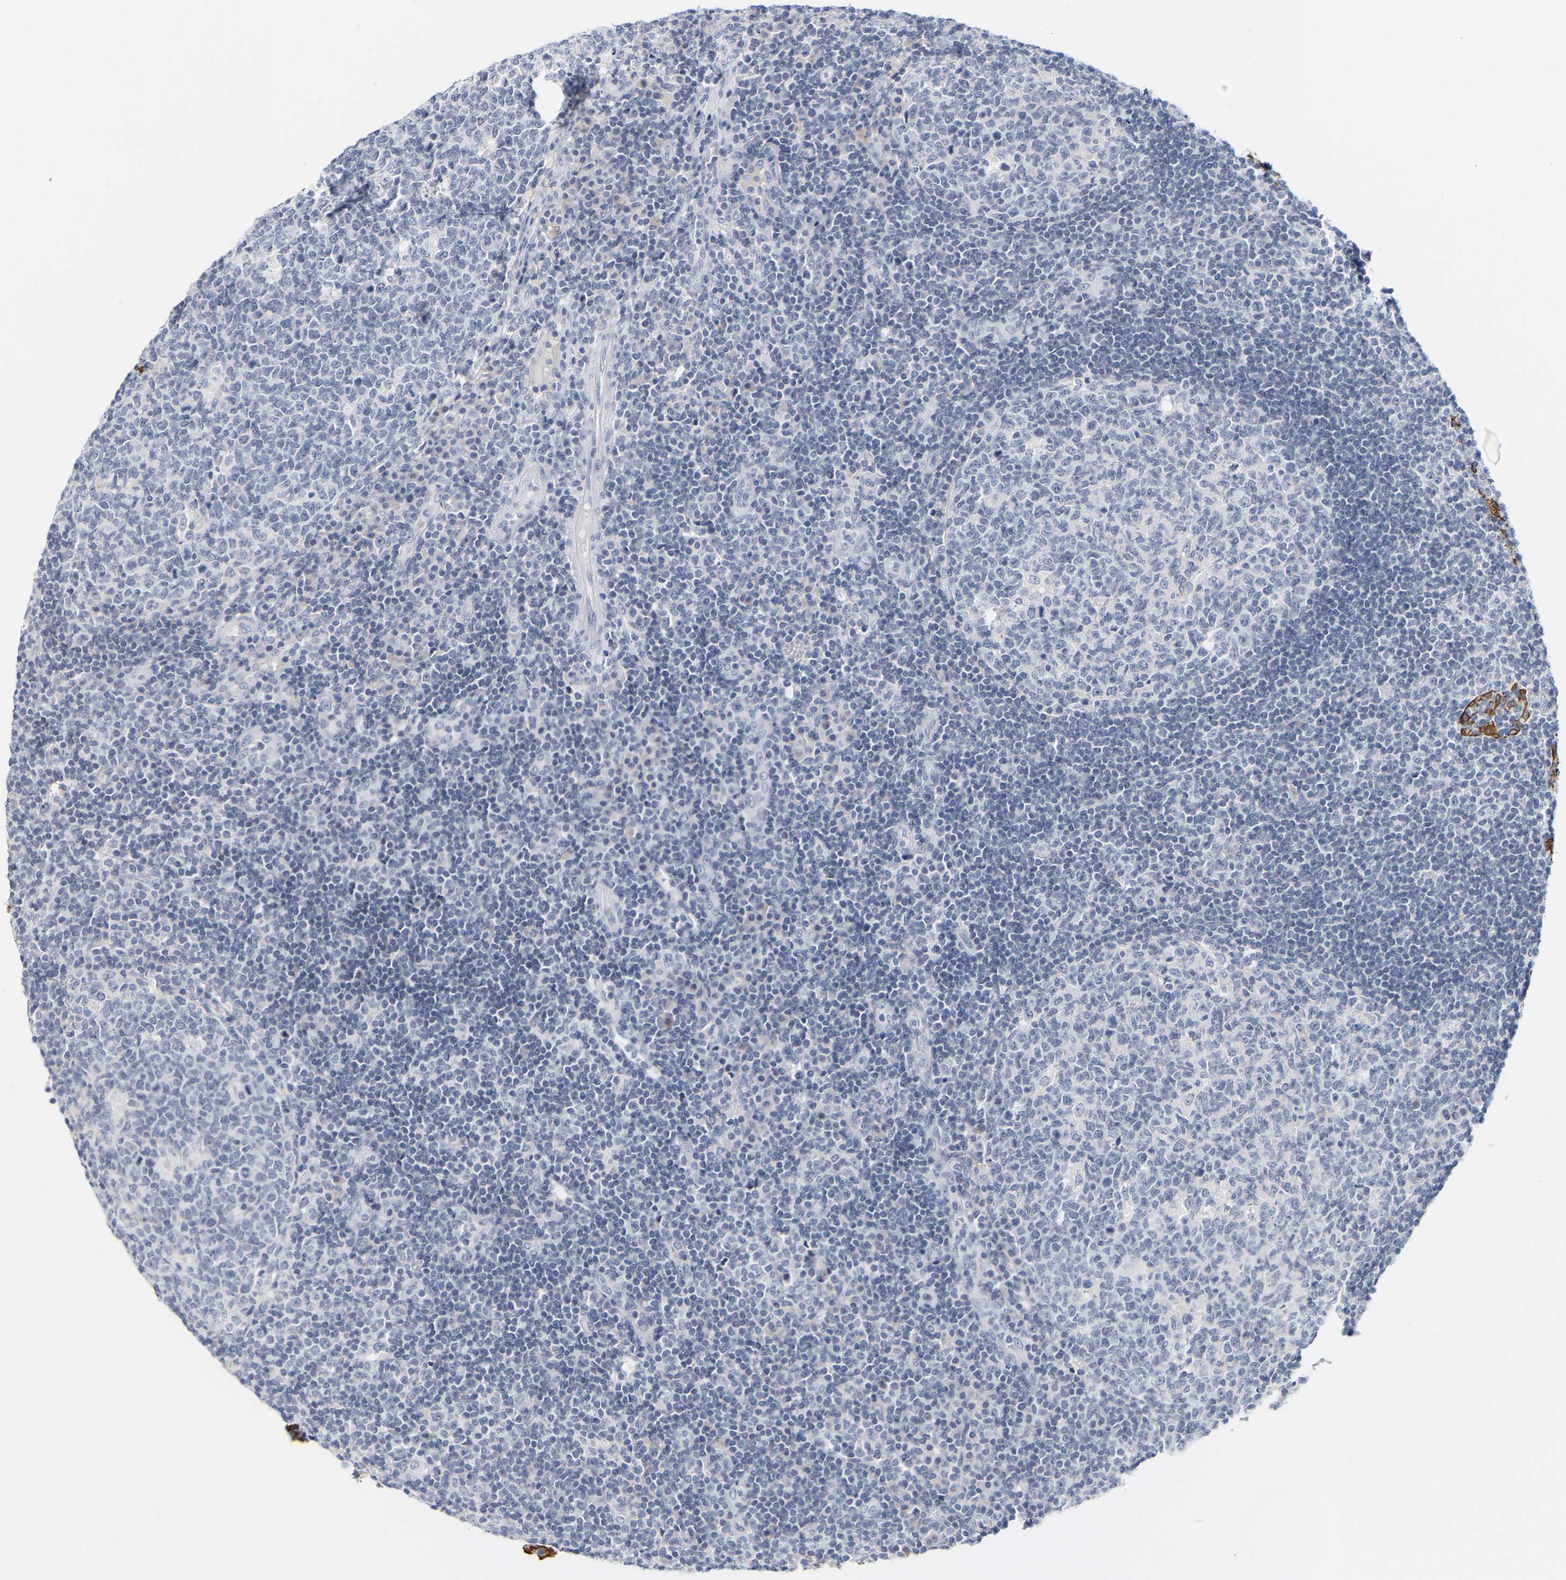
{"staining": {"intensity": "negative", "quantity": "none", "location": "none"}, "tissue": "tonsil", "cell_type": "Germinal center cells", "image_type": "normal", "snomed": [{"axis": "morphology", "description": "Normal tissue, NOS"}, {"axis": "topography", "description": "Tonsil"}], "caption": "High power microscopy histopathology image of an immunohistochemistry photomicrograph of benign tonsil, revealing no significant expression in germinal center cells. Brightfield microscopy of IHC stained with DAB (3,3'-diaminobenzidine) (brown) and hematoxylin (blue), captured at high magnification.", "gene": "KRT76", "patient": {"sex": "female", "age": 40}}